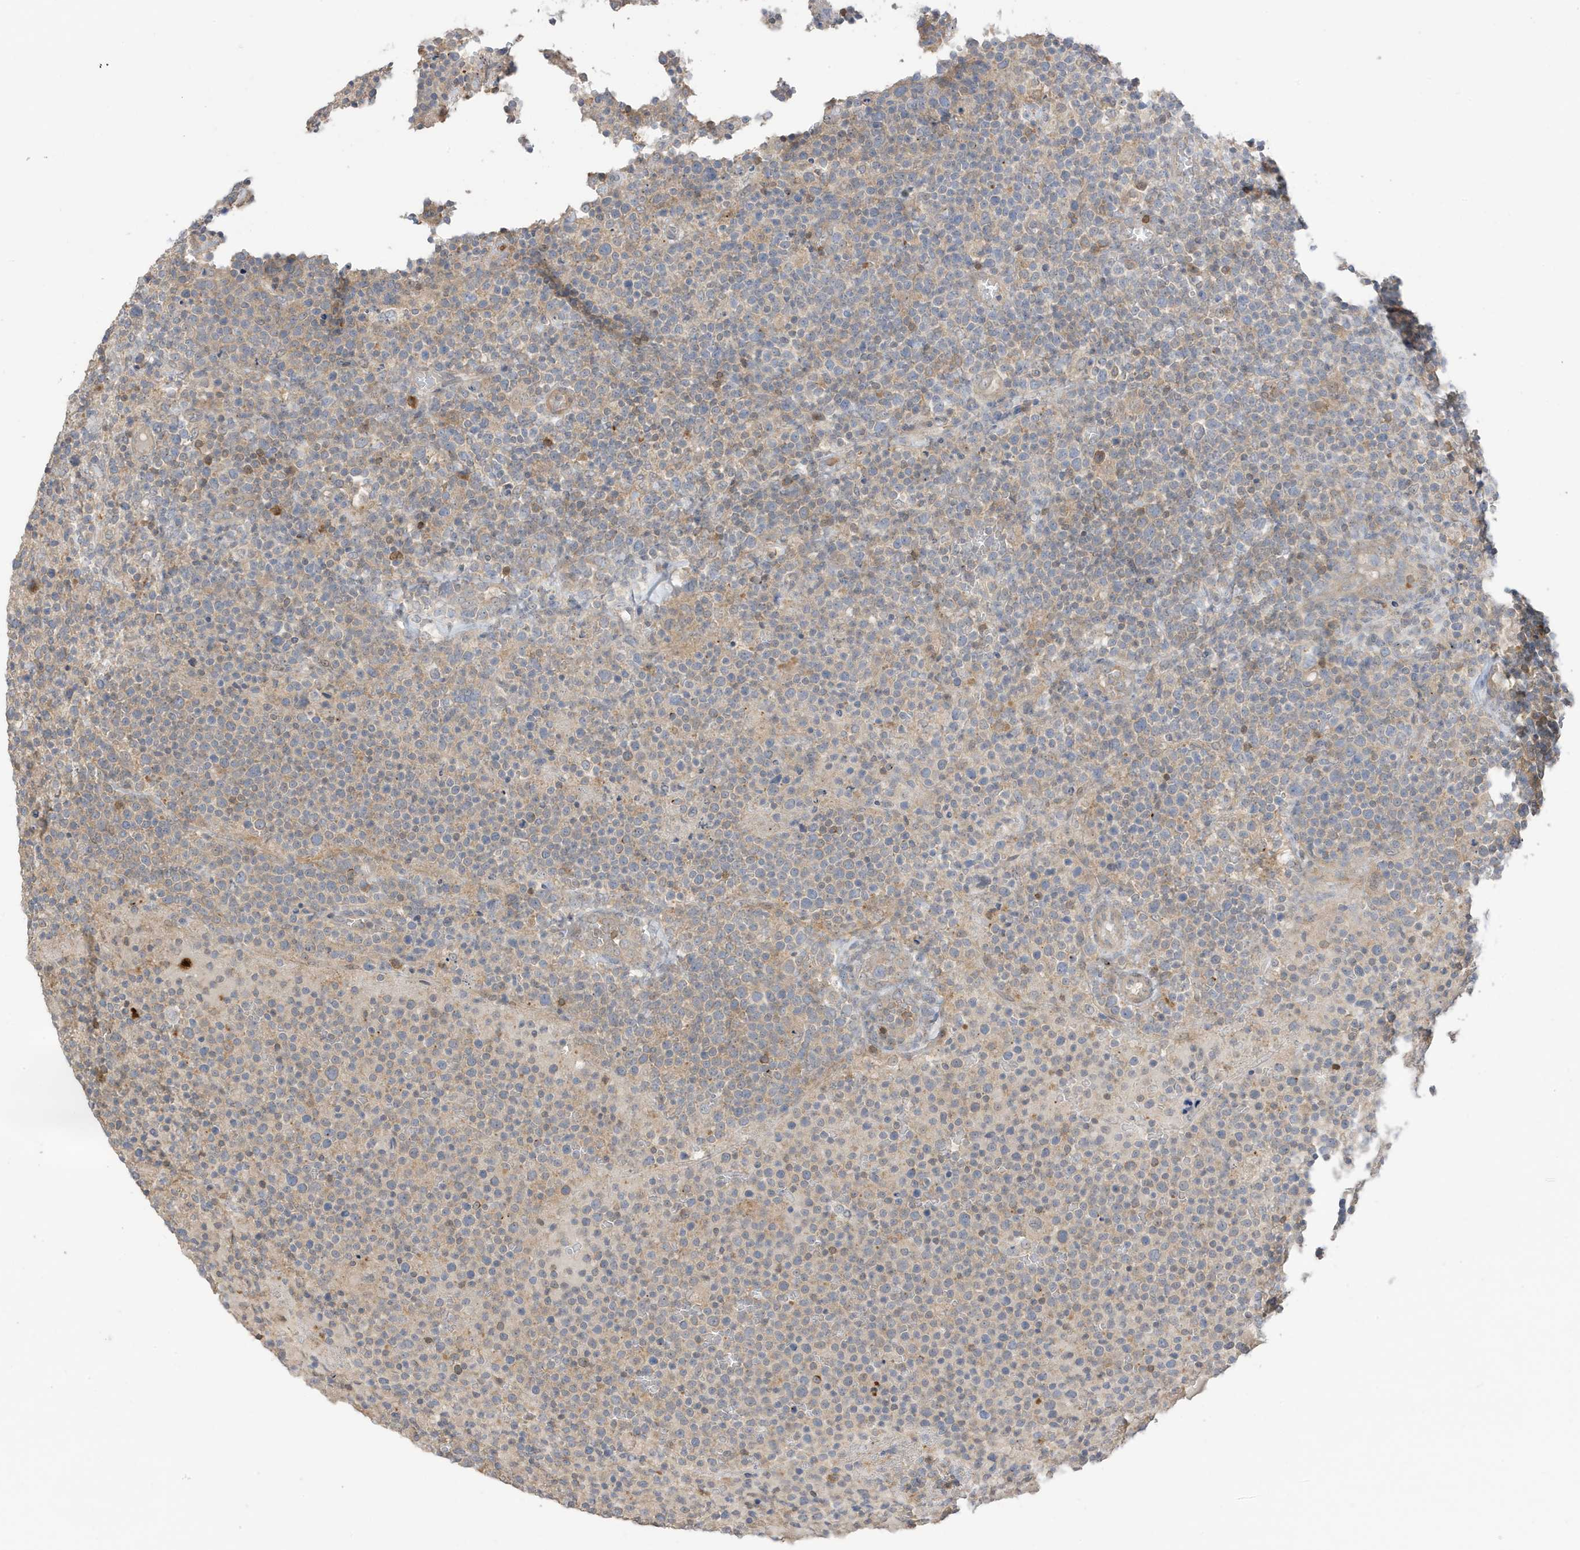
{"staining": {"intensity": "negative", "quantity": "none", "location": "none"}, "tissue": "lymphoma", "cell_type": "Tumor cells", "image_type": "cancer", "snomed": [{"axis": "morphology", "description": "Malignant lymphoma, non-Hodgkin's type, High grade"}, {"axis": "topography", "description": "Lymph node"}], "caption": "There is no significant positivity in tumor cells of malignant lymphoma, non-Hodgkin's type (high-grade).", "gene": "TAB3", "patient": {"sex": "male", "age": 61}}